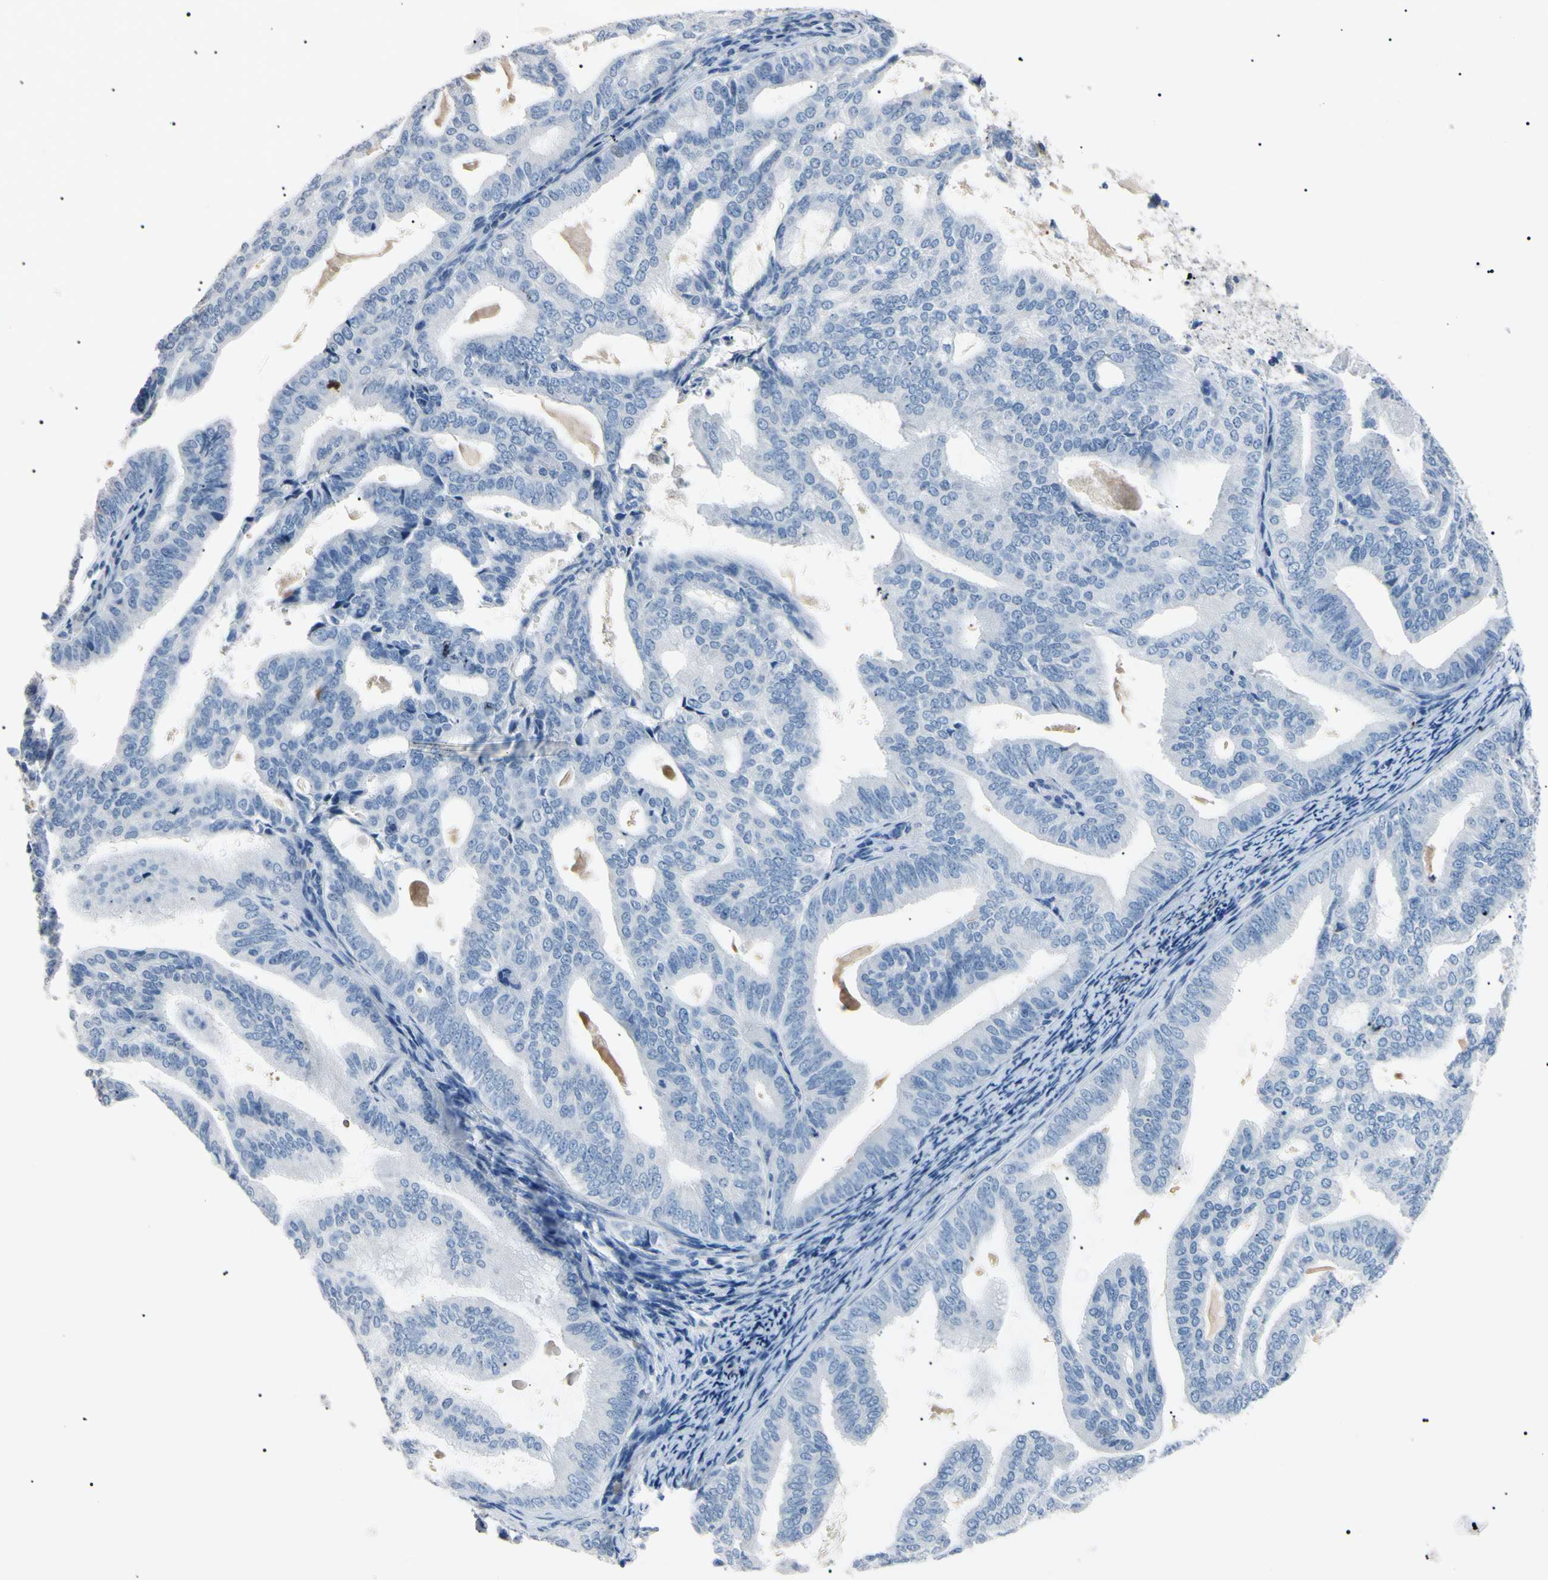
{"staining": {"intensity": "negative", "quantity": "none", "location": "none"}, "tissue": "endometrial cancer", "cell_type": "Tumor cells", "image_type": "cancer", "snomed": [{"axis": "morphology", "description": "Adenocarcinoma, NOS"}, {"axis": "topography", "description": "Endometrium"}], "caption": "This is an immunohistochemistry (IHC) histopathology image of endometrial adenocarcinoma. There is no positivity in tumor cells.", "gene": "CGB3", "patient": {"sex": "female", "age": 58}}